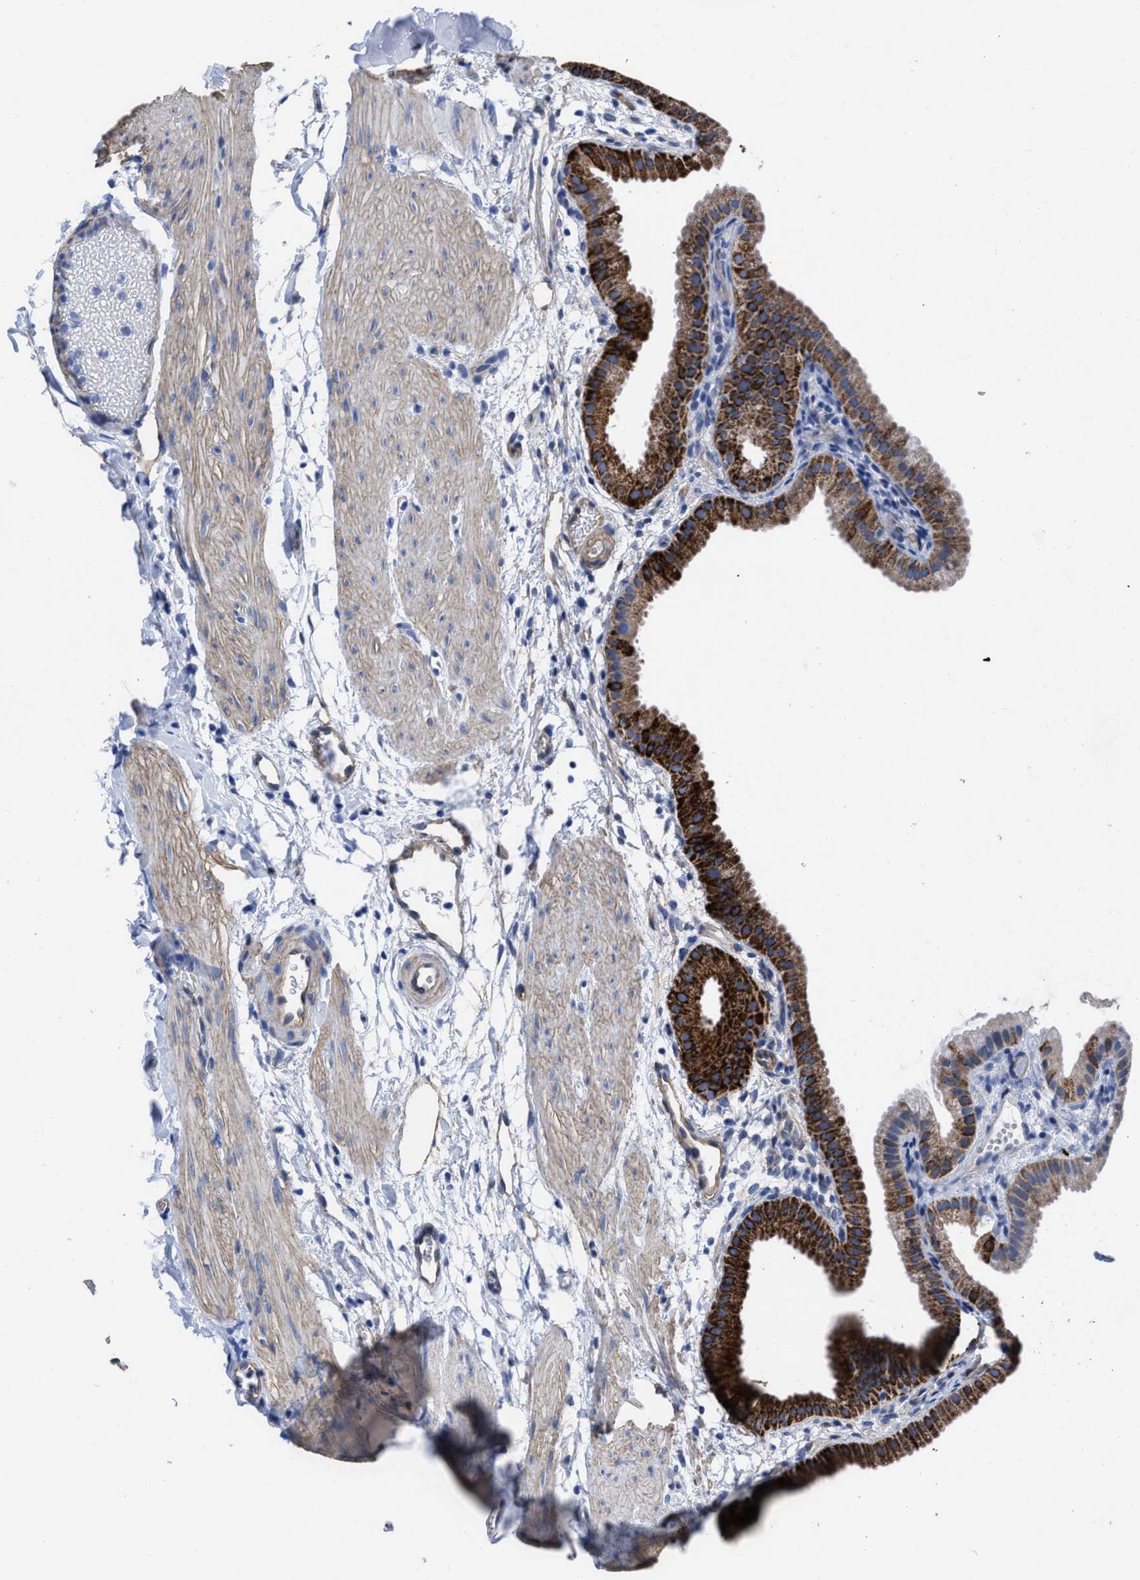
{"staining": {"intensity": "strong", "quantity": ">75%", "location": "cytoplasmic/membranous"}, "tissue": "gallbladder", "cell_type": "Glandular cells", "image_type": "normal", "snomed": [{"axis": "morphology", "description": "Normal tissue, NOS"}, {"axis": "topography", "description": "Gallbladder"}], "caption": "Strong cytoplasmic/membranous protein positivity is identified in approximately >75% of glandular cells in gallbladder. (IHC, brightfield microscopy, high magnification).", "gene": "KCNMB3", "patient": {"sex": "female", "age": 64}}